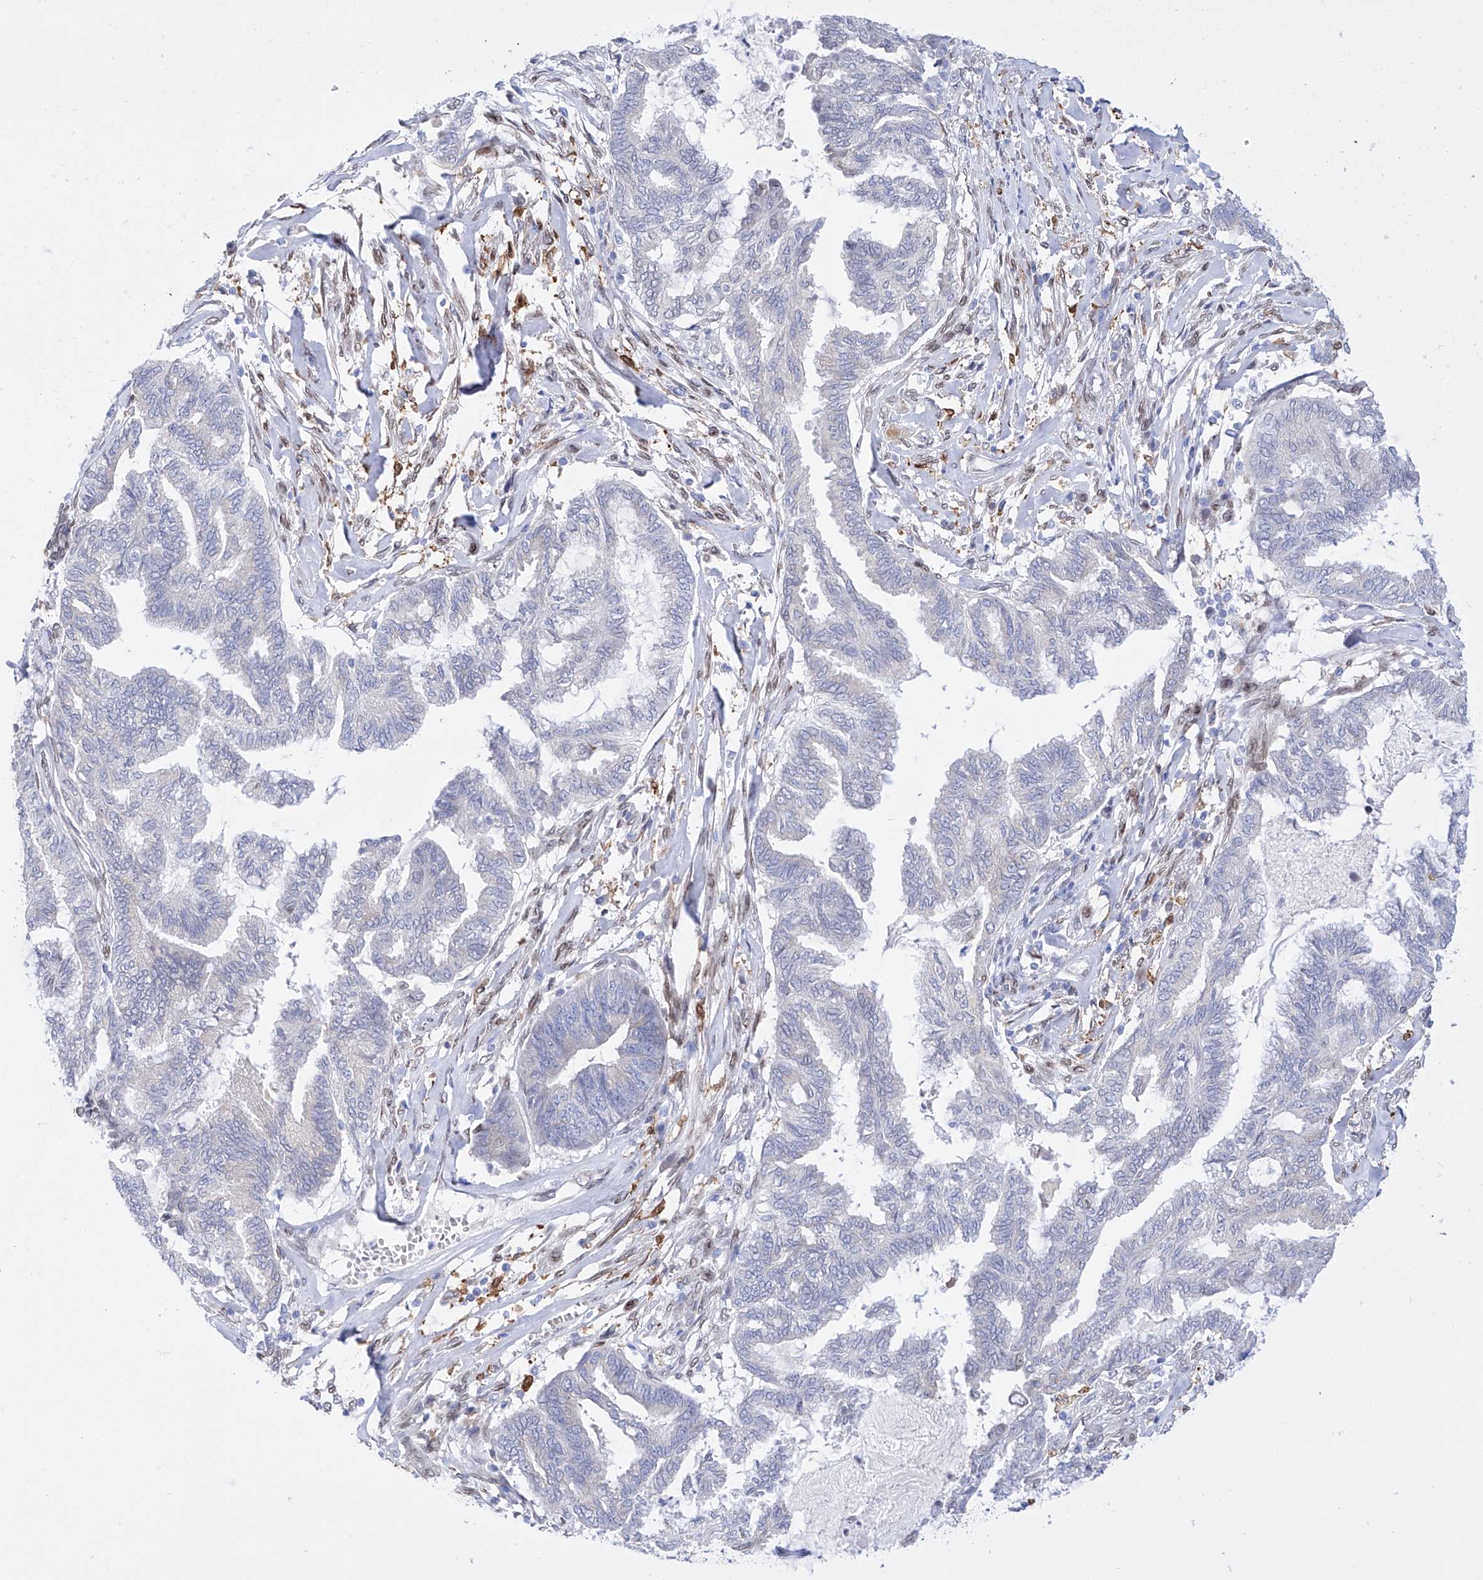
{"staining": {"intensity": "negative", "quantity": "none", "location": "none"}, "tissue": "endometrial cancer", "cell_type": "Tumor cells", "image_type": "cancer", "snomed": [{"axis": "morphology", "description": "Adenocarcinoma, NOS"}, {"axis": "topography", "description": "Endometrium"}], "caption": "IHC micrograph of neoplastic tissue: human endometrial cancer (adenocarcinoma) stained with DAB displays no significant protein positivity in tumor cells.", "gene": "LCLAT1", "patient": {"sex": "female", "age": 86}}